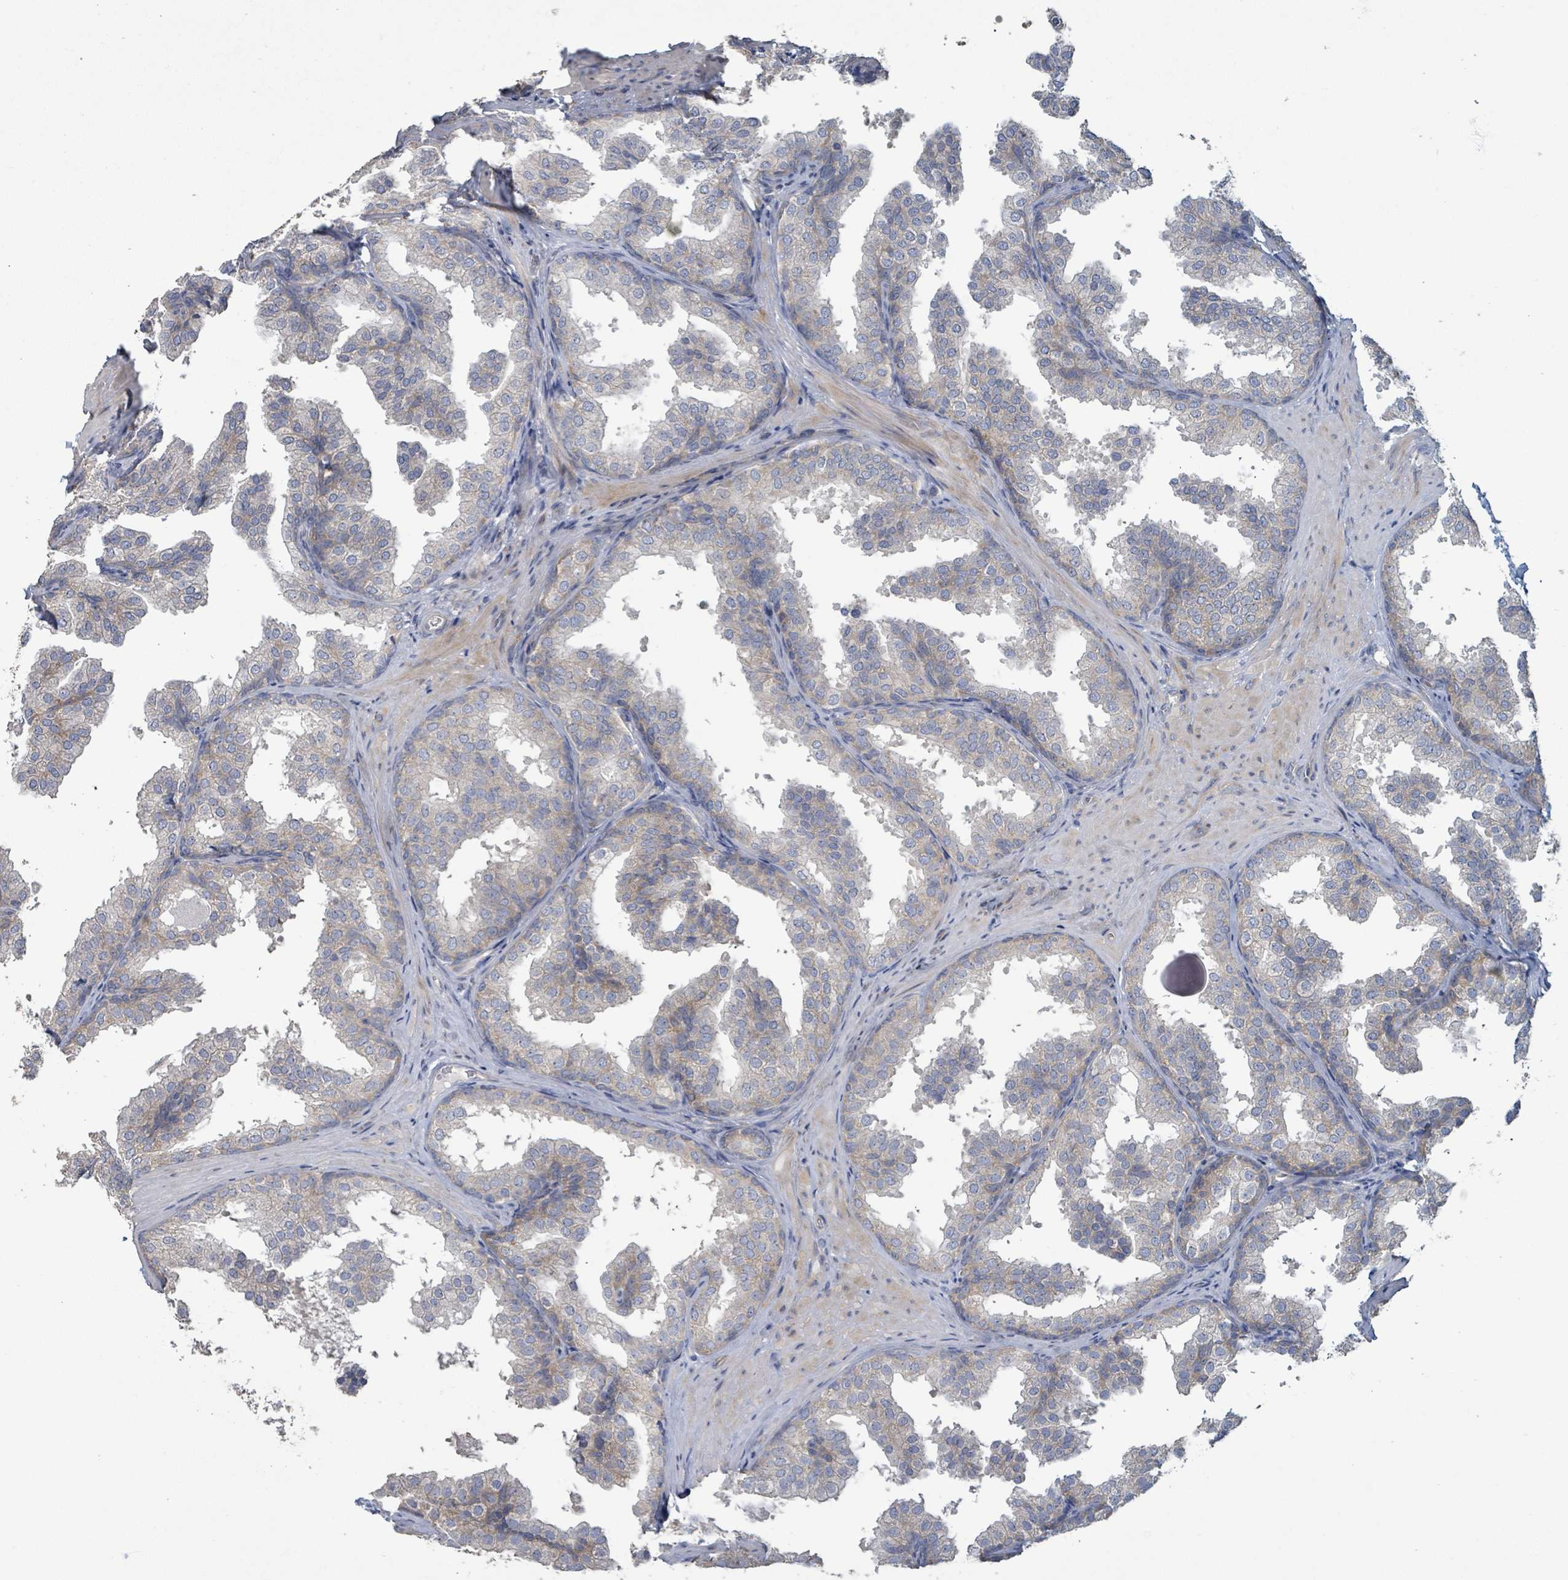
{"staining": {"intensity": "weak", "quantity": "<25%", "location": "cytoplasmic/membranous"}, "tissue": "prostate", "cell_type": "Glandular cells", "image_type": "normal", "snomed": [{"axis": "morphology", "description": "Normal tissue, NOS"}, {"axis": "topography", "description": "Prostate"}], "caption": "There is no significant positivity in glandular cells of prostate. (Stains: DAB immunohistochemistry with hematoxylin counter stain, Microscopy: brightfield microscopy at high magnification).", "gene": "RPL32", "patient": {"sex": "male", "age": 37}}